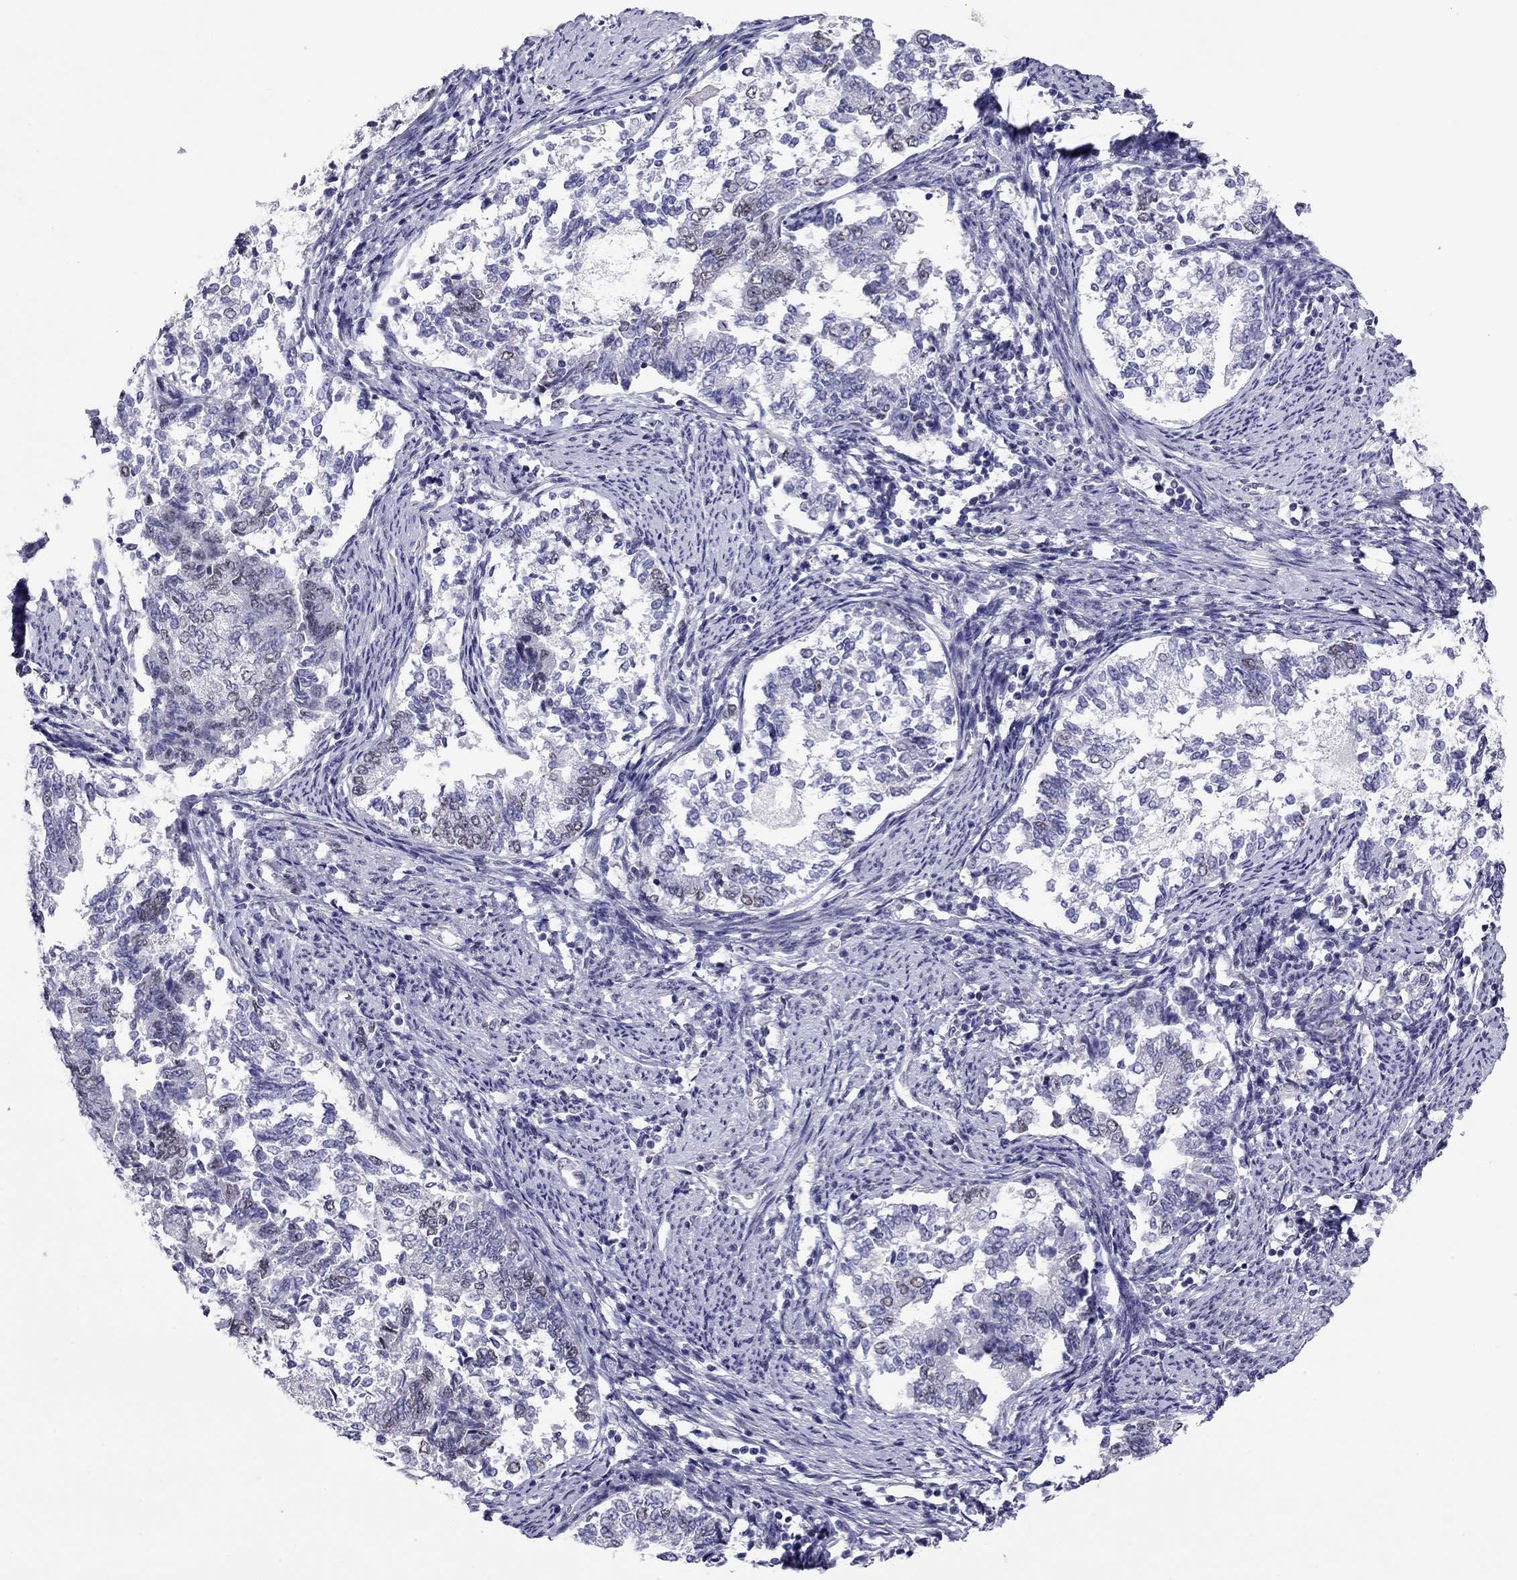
{"staining": {"intensity": "weak", "quantity": "<25%", "location": "nuclear"}, "tissue": "endometrial cancer", "cell_type": "Tumor cells", "image_type": "cancer", "snomed": [{"axis": "morphology", "description": "Adenocarcinoma, NOS"}, {"axis": "topography", "description": "Endometrium"}], "caption": "Immunohistochemical staining of endometrial cancer displays no significant positivity in tumor cells. (DAB (3,3'-diaminobenzidine) immunohistochemistry (IHC) visualized using brightfield microscopy, high magnification).", "gene": "DOT1L", "patient": {"sex": "female", "age": 65}}